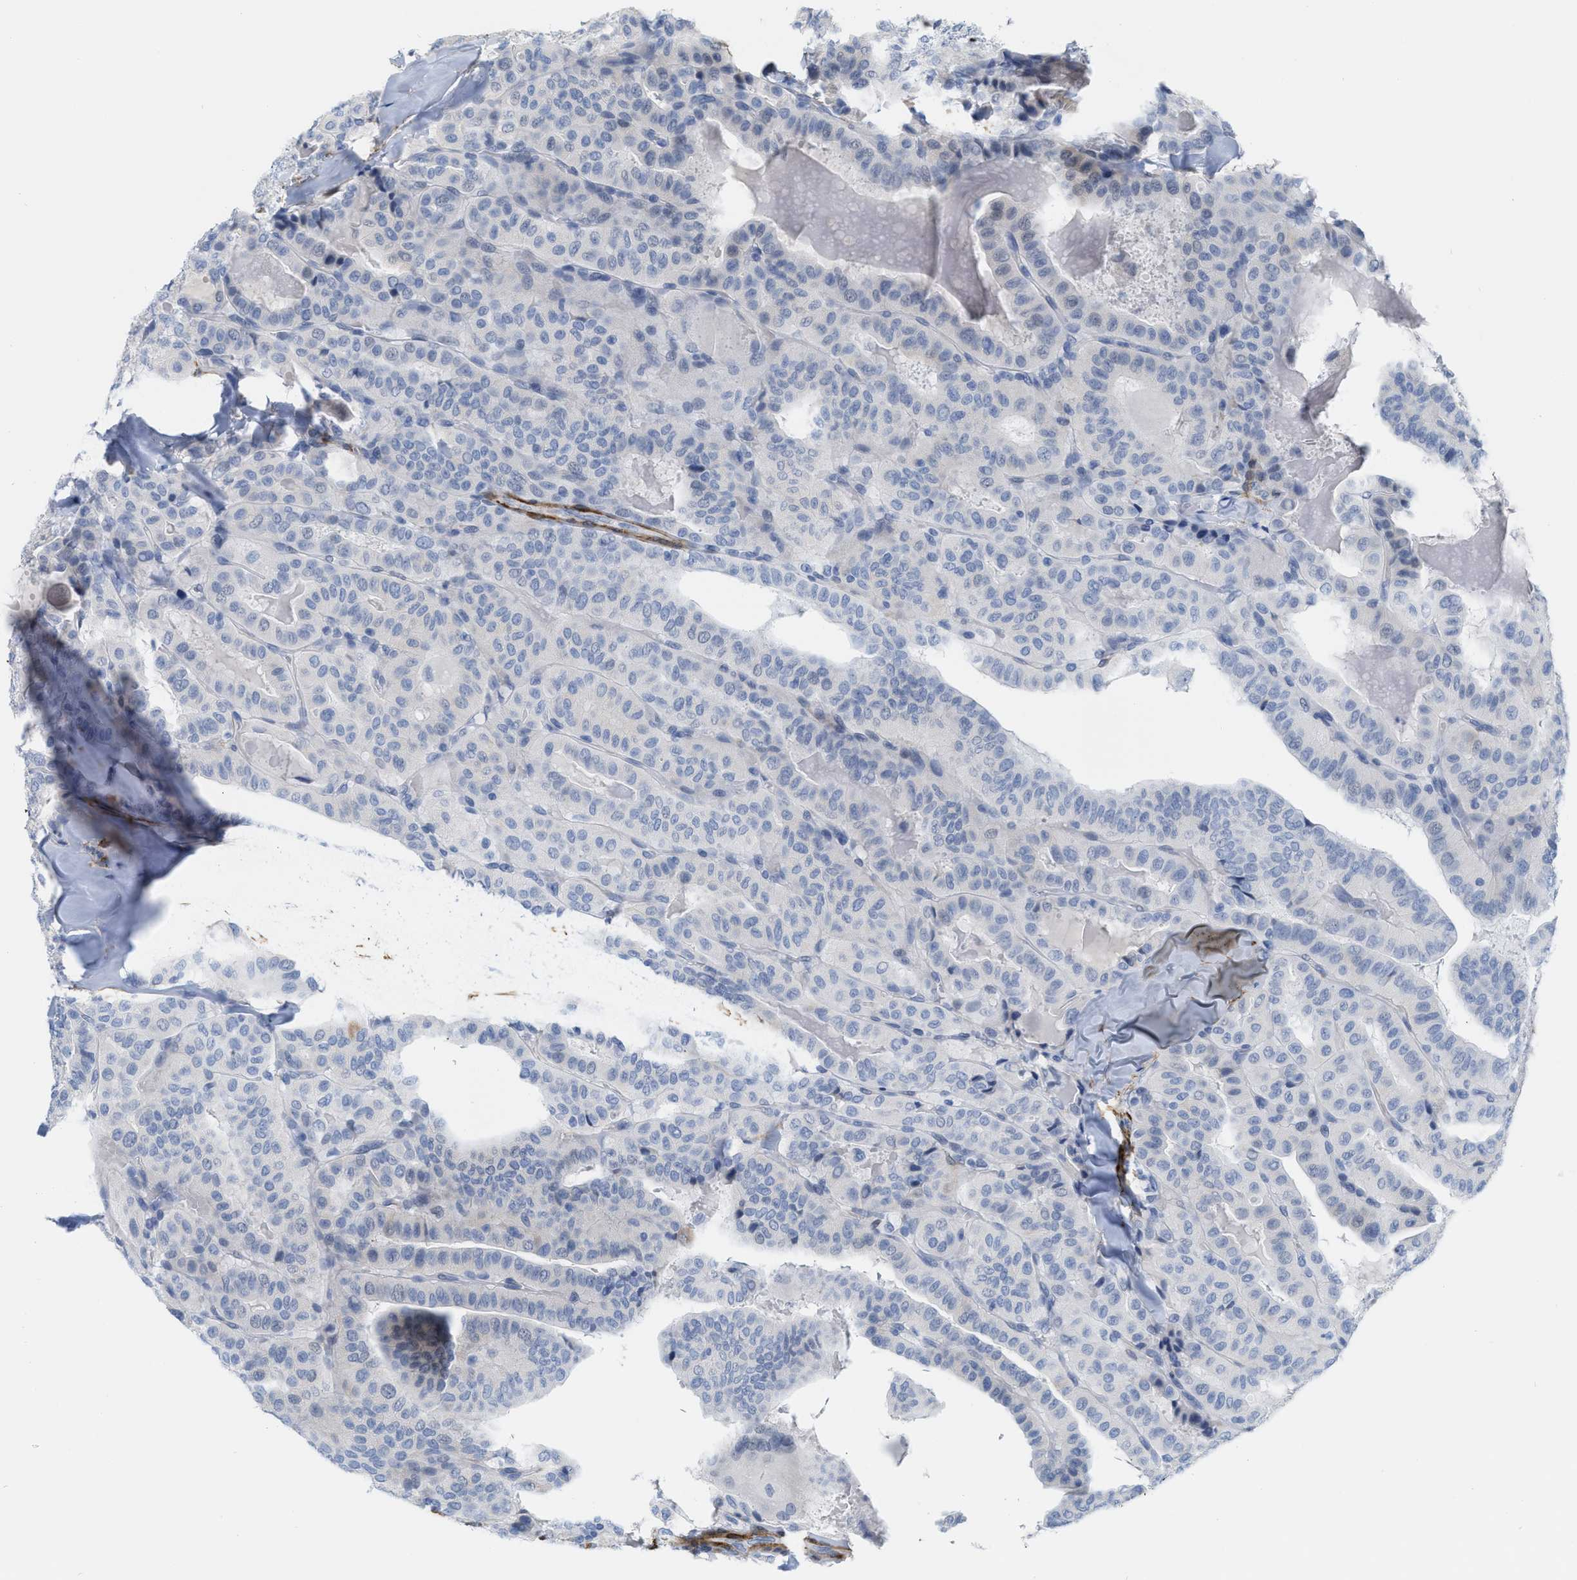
{"staining": {"intensity": "negative", "quantity": "none", "location": "none"}, "tissue": "thyroid cancer", "cell_type": "Tumor cells", "image_type": "cancer", "snomed": [{"axis": "morphology", "description": "Papillary adenocarcinoma, NOS"}, {"axis": "topography", "description": "Thyroid gland"}], "caption": "DAB immunohistochemical staining of thyroid cancer exhibits no significant staining in tumor cells.", "gene": "TAGLN", "patient": {"sex": "male", "age": 77}}